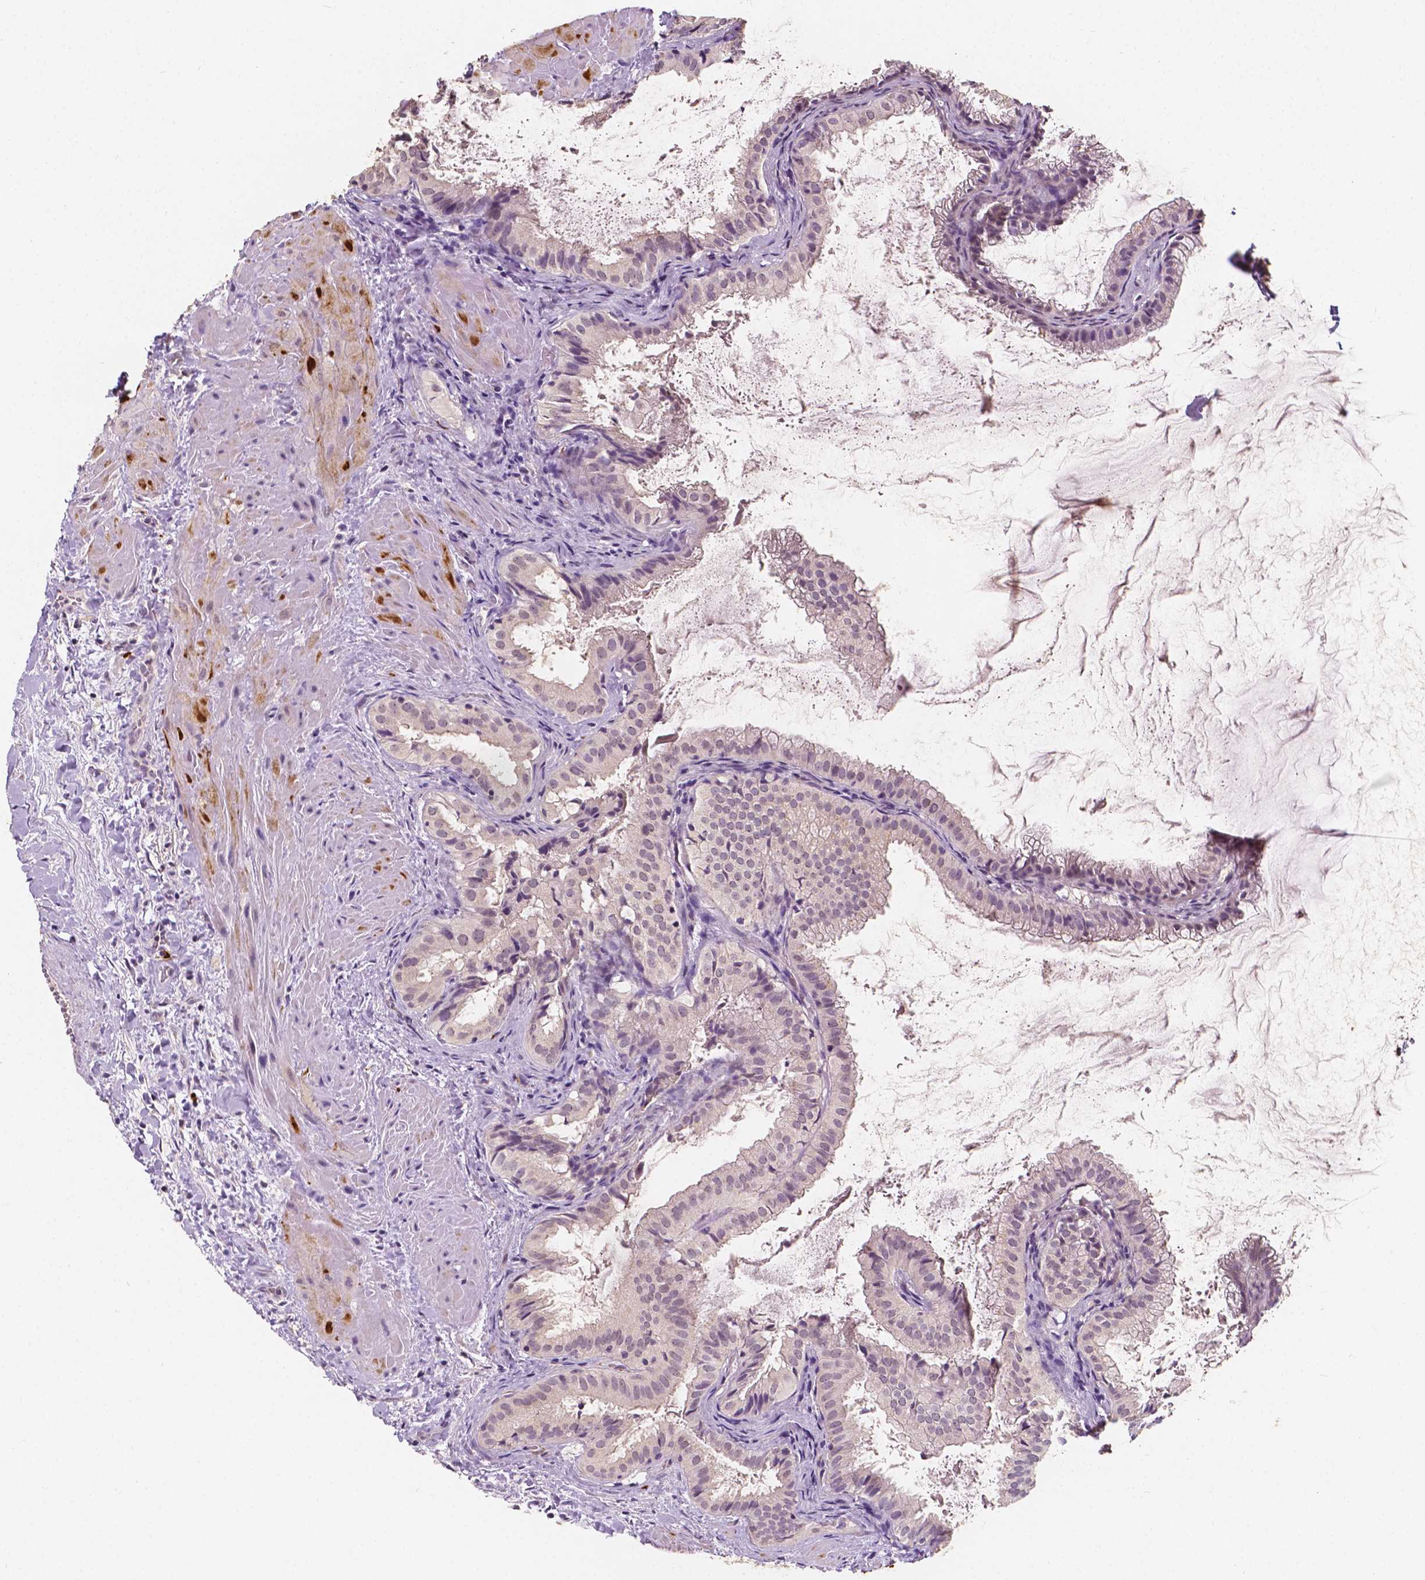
{"staining": {"intensity": "negative", "quantity": "none", "location": "none"}, "tissue": "gallbladder", "cell_type": "Glandular cells", "image_type": "normal", "snomed": [{"axis": "morphology", "description": "Normal tissue, NOS"}, {"axis": "topography", "description": "Gallbladder"}], "caption": "The immunohistochemistry (IHC) histopathology image has no significant expression in glandular cells of gallbladder.", "gene": "SIRT2", "patient": {"sex": "male", "age": 70}}